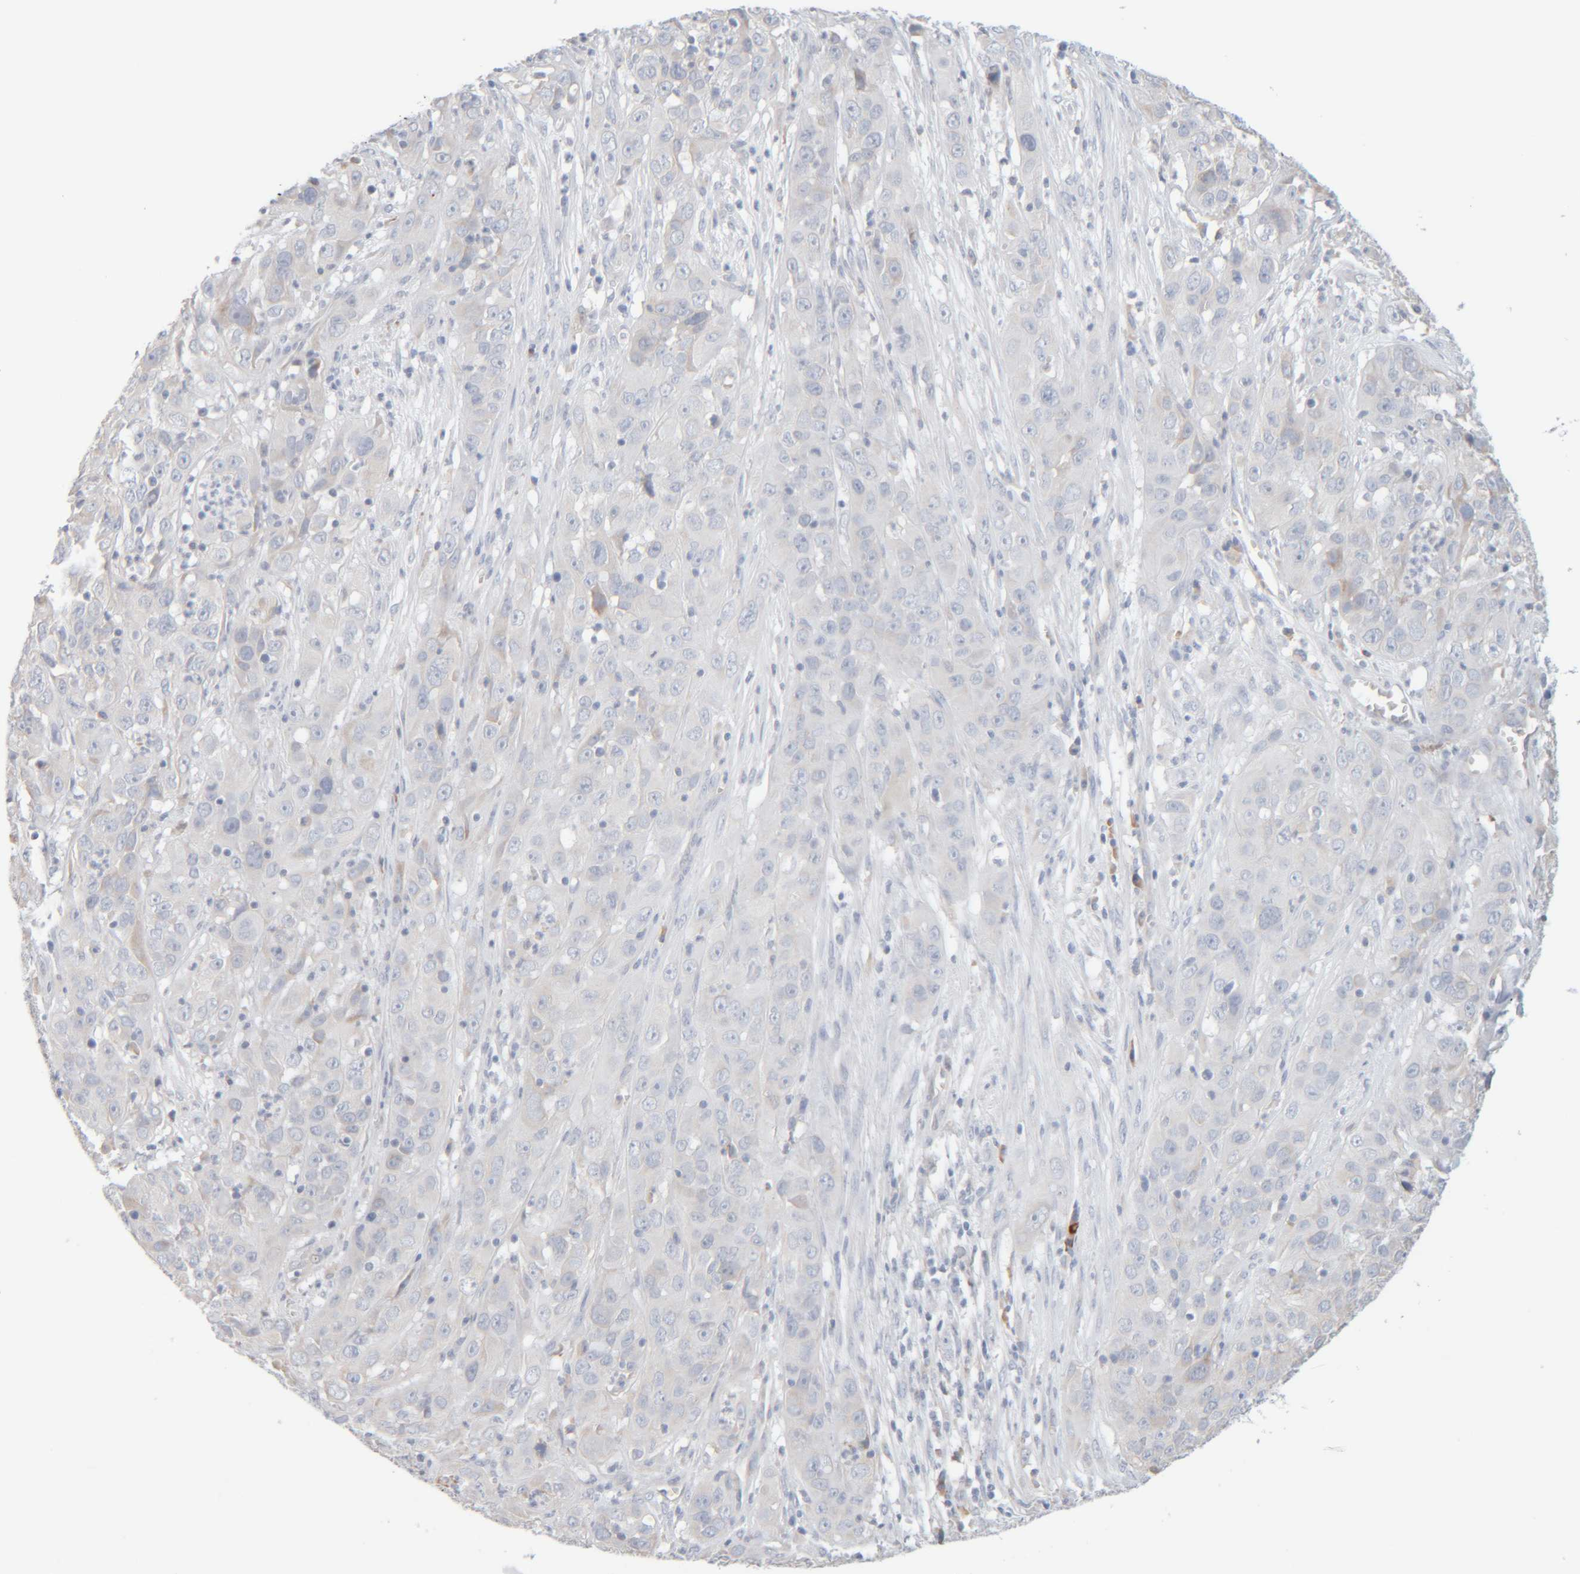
{"staining": {"intensity": "negative", "quantity": "none", "location": "none"}, "tissue": "cervical cancer", "cell_type": "Tumor cells", "image_type": "cancer", "snomed": [{"axis": "morphology", "description": "Squamous cell carcinoma, NOS"}, {"axis": "topography", "description": "Cervix"}], "caption": "Immunohistochemical staining of squamous cell carcinoma (cervical) reveals no significant staining in tumor cells.", "gene": "RIDA", "patient": {"sex": "female", "age": 32}}